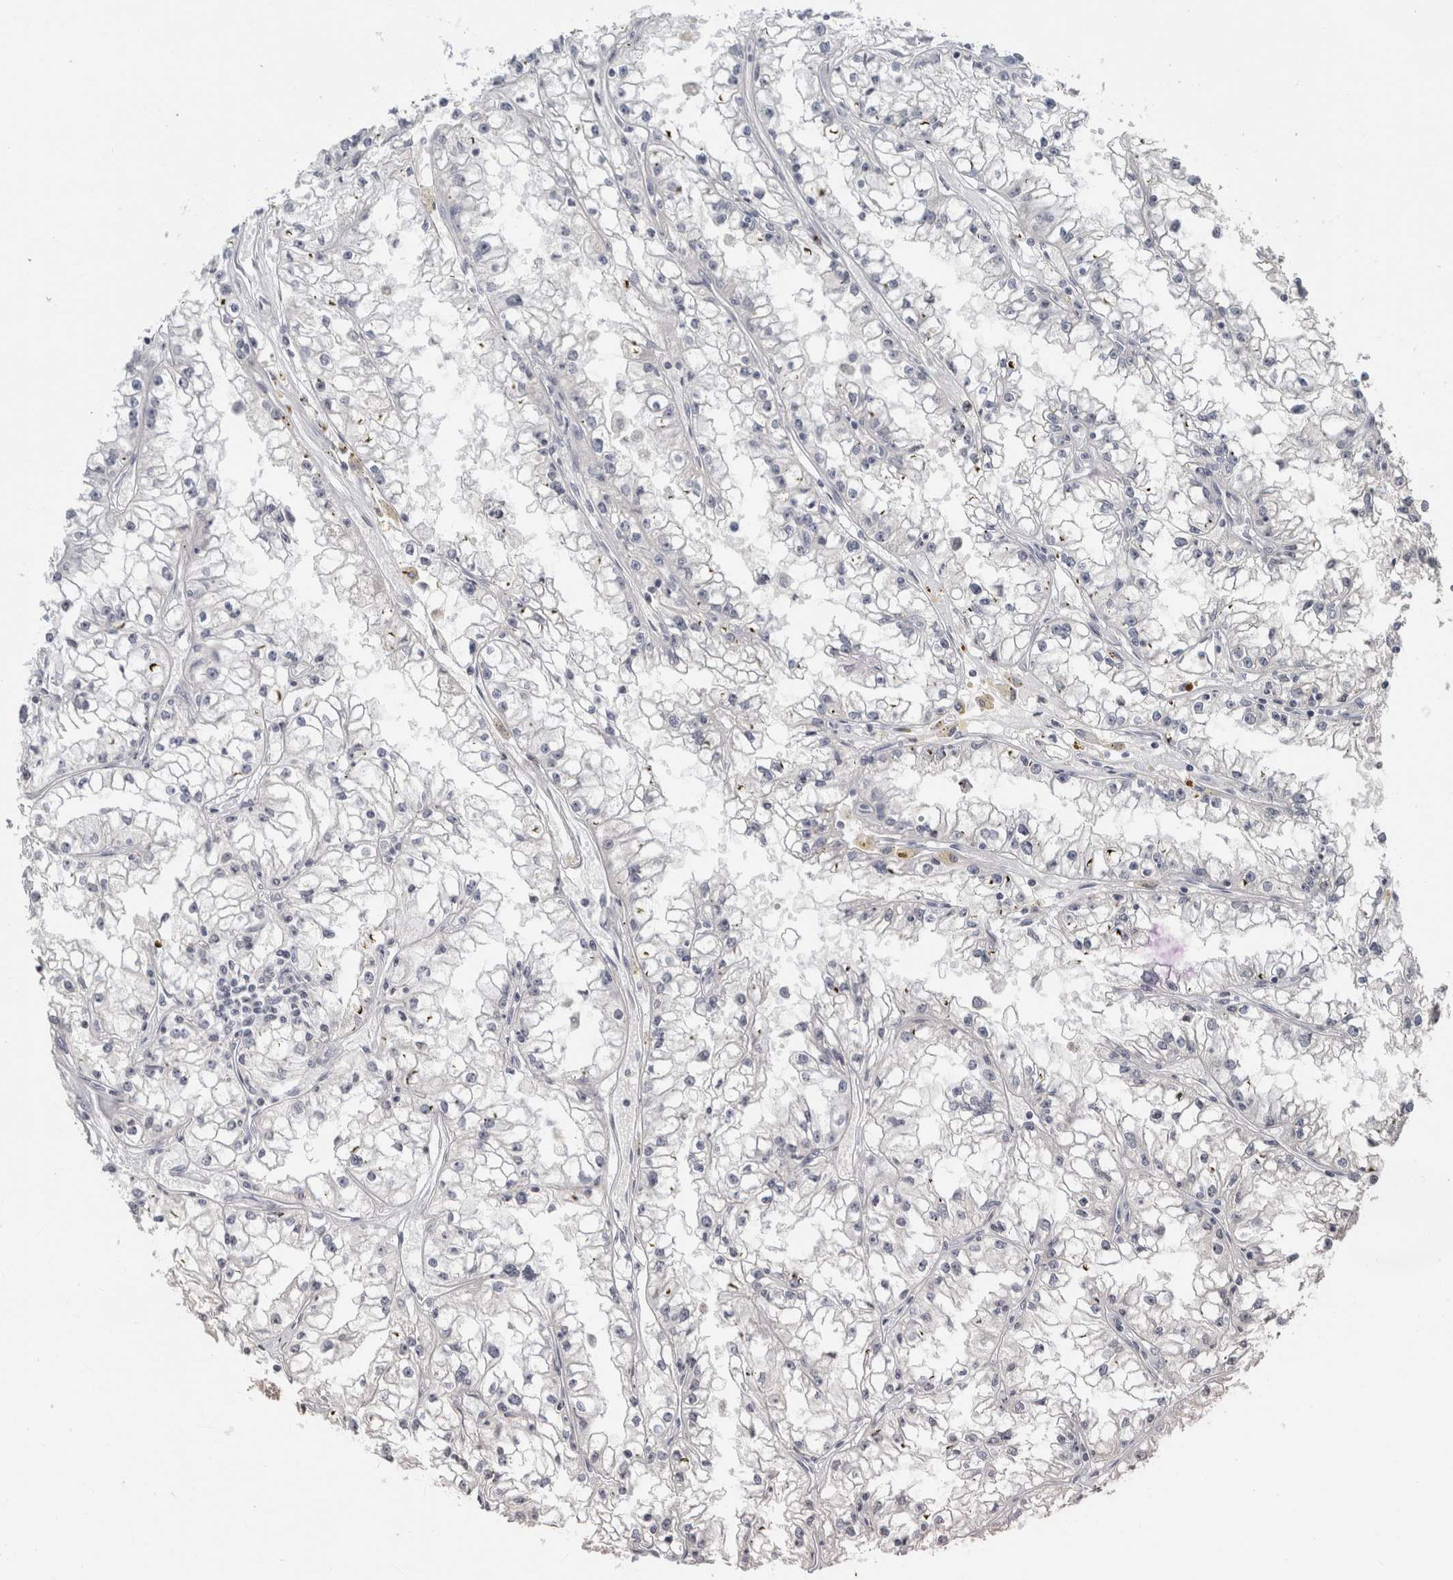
{"staining": {"intensity": "negative", "quantity": "none", "location": "none"}, "tissue": "renal cancer", "cell_type": "Tumor cells", "image_type": "cancer", "snomed": [{"axis": "morphology", "description": "Adenocarcinoma, NOS"}, {"axis": "topography", "description": "Kidney"}], "caption": "Protein analysis of renal cancer (adenocarcinoma) reveals no significant staining in tumor cells.", "gene": "CRAT", "patient": {"sex": "male", "age": 56}}